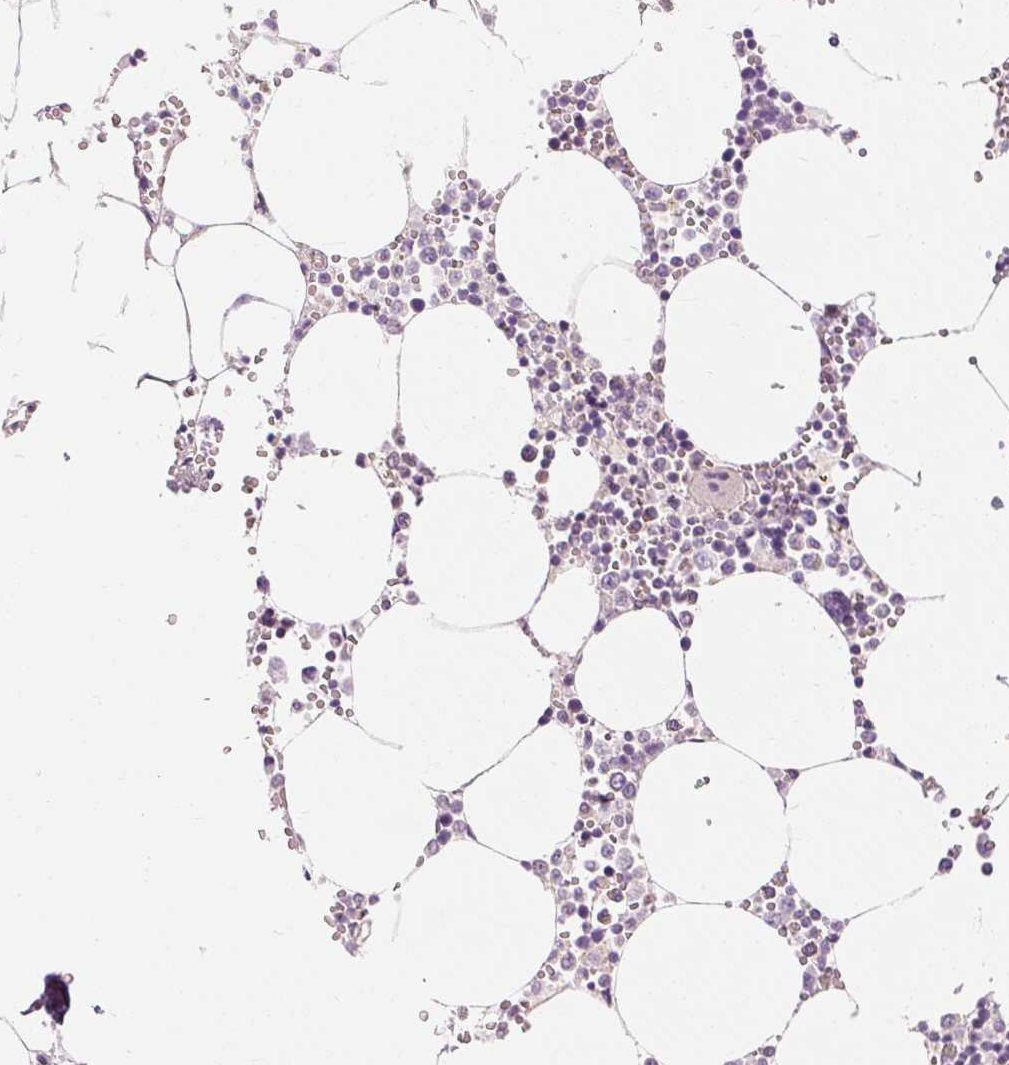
{"staining": {"intensity": "negative", "quantity": "none", "location": "none"}, "tissue": "bone marrow", "cell_type": "Hematopoietic cells", "image_type": "normal", "snomed": [{"axis": "morphology", "description": "Normal tissue, NOS"}, {"axis": "topography", "description": "Bone marrow"}], "caption": "IHC photomicrograph of unremarkable bone marrow stained for a protein (brown), which displays no expression in hematopoietic cells.", "gene": "CAPN3", "patient": {"sex": "male", "age": 54}}